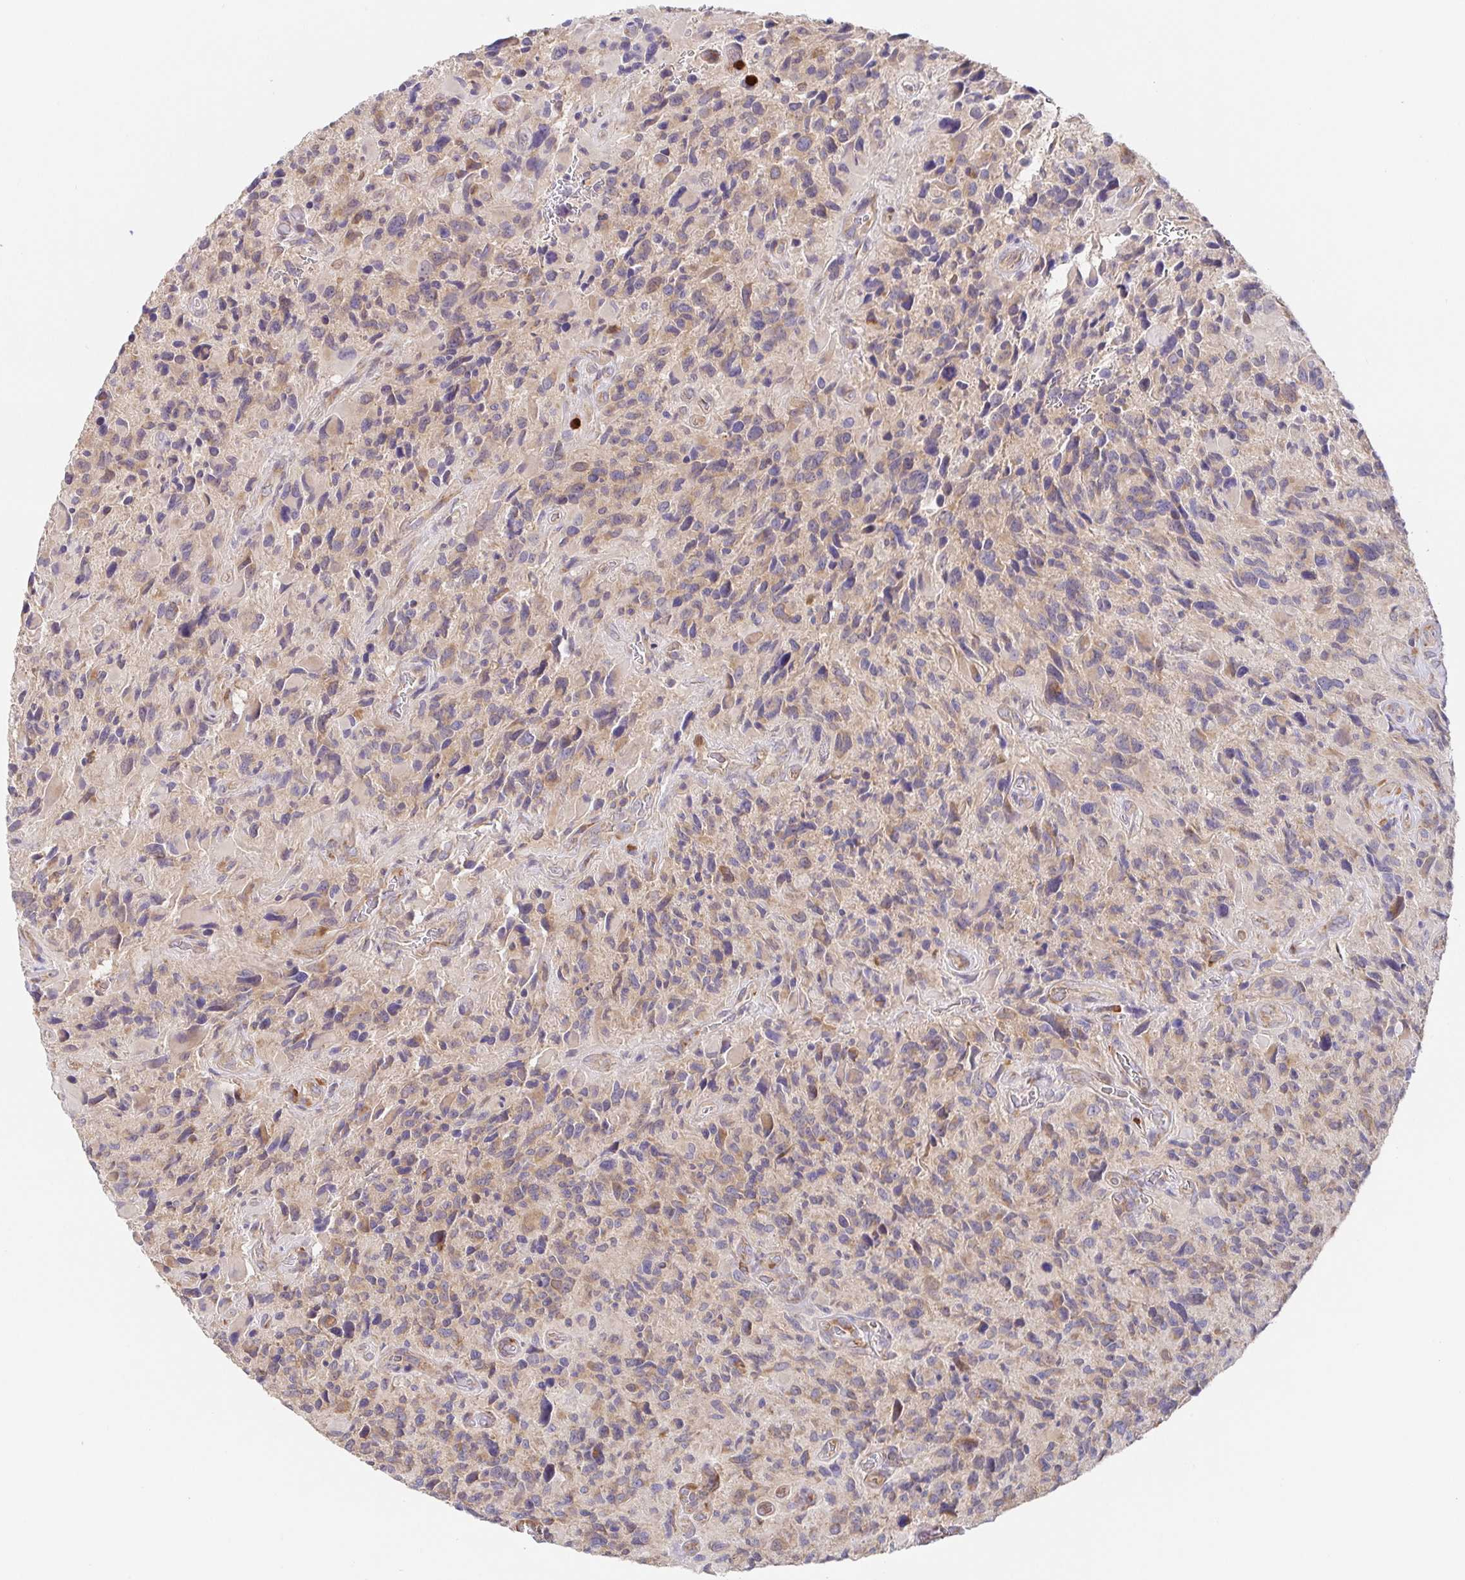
{"staining": {"intensity": "weak", "quantity": "25%-75%", "location": "cytoplasmic/membranous"}, "tissue": "glioma", "cell_type": "Tumor cells", "image_type": "cancer", "snomed": [{"axis": "morphology", "description": "Glioma, malignant, High grade"}, {"axis": "topography", "description": "Brain"}], "caption": "Malignant glioma (high-grade) stained for a protein (brown) displays weak cytoplasmic/membranous positive staining in approximately 25%-75% of tumor cells.", "gene": "PDPK1", "patient": {"sex": "male", "age": 46}}